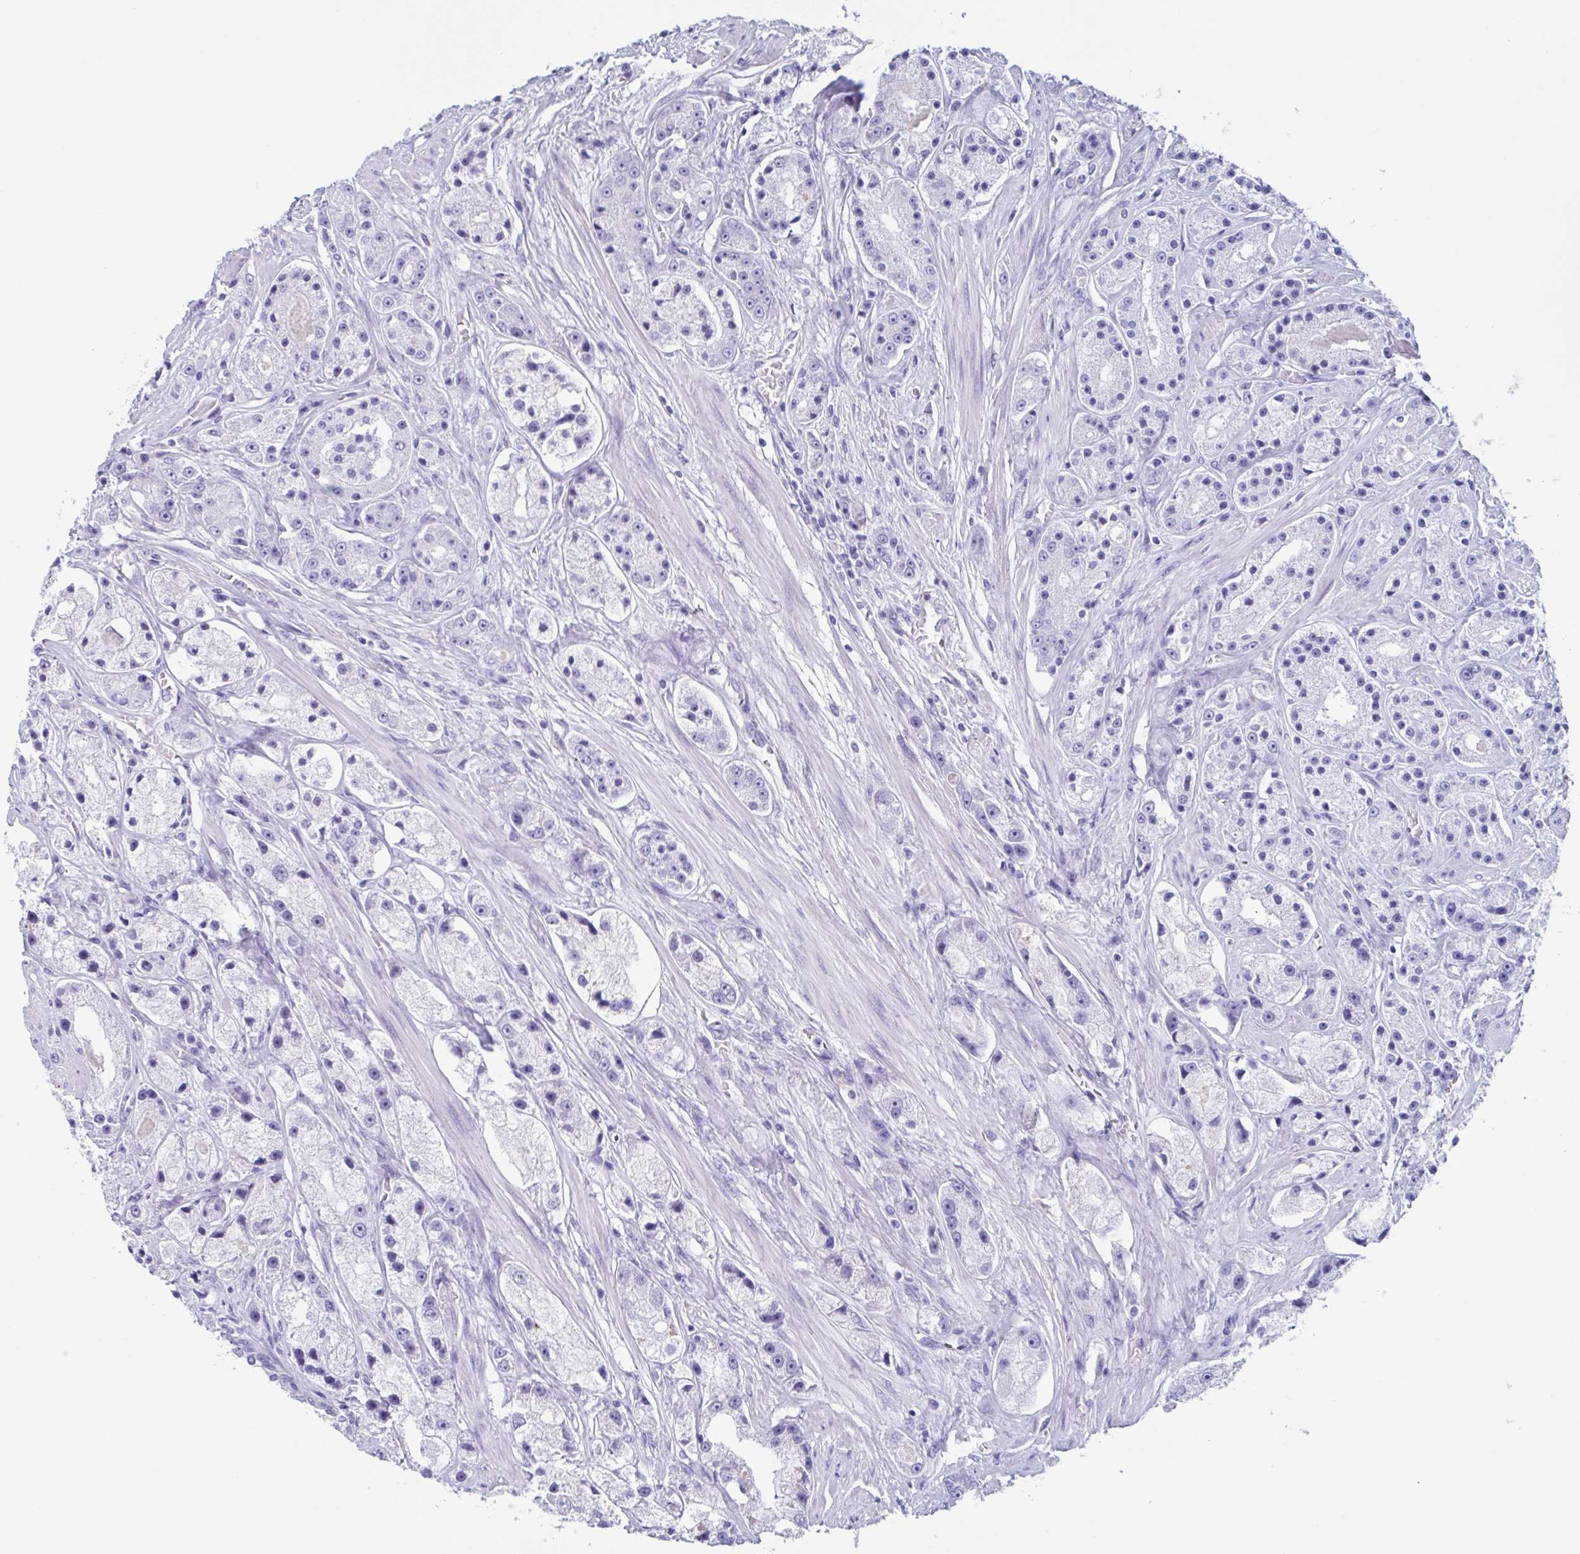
{"staining": {"intensity": "negative", "quantity": "none", "location": "none"}, "tissue": "prostate cancer", "cell_type": "Tumor cells", "image_type": "cancer", "snomed": [{"axis": "morphology", "description": "Adenocarcinoma, High grade"}, {"axis": "topography", "description": "Prostate"}], "caption": "IHC image of human prostate cancer (high-grade adenocarcinoma) stained for a protein (brown), which exhibits no expression in tumor cells.", "gene": "USP35", "patient": {"sex": "male", "age": 67}}